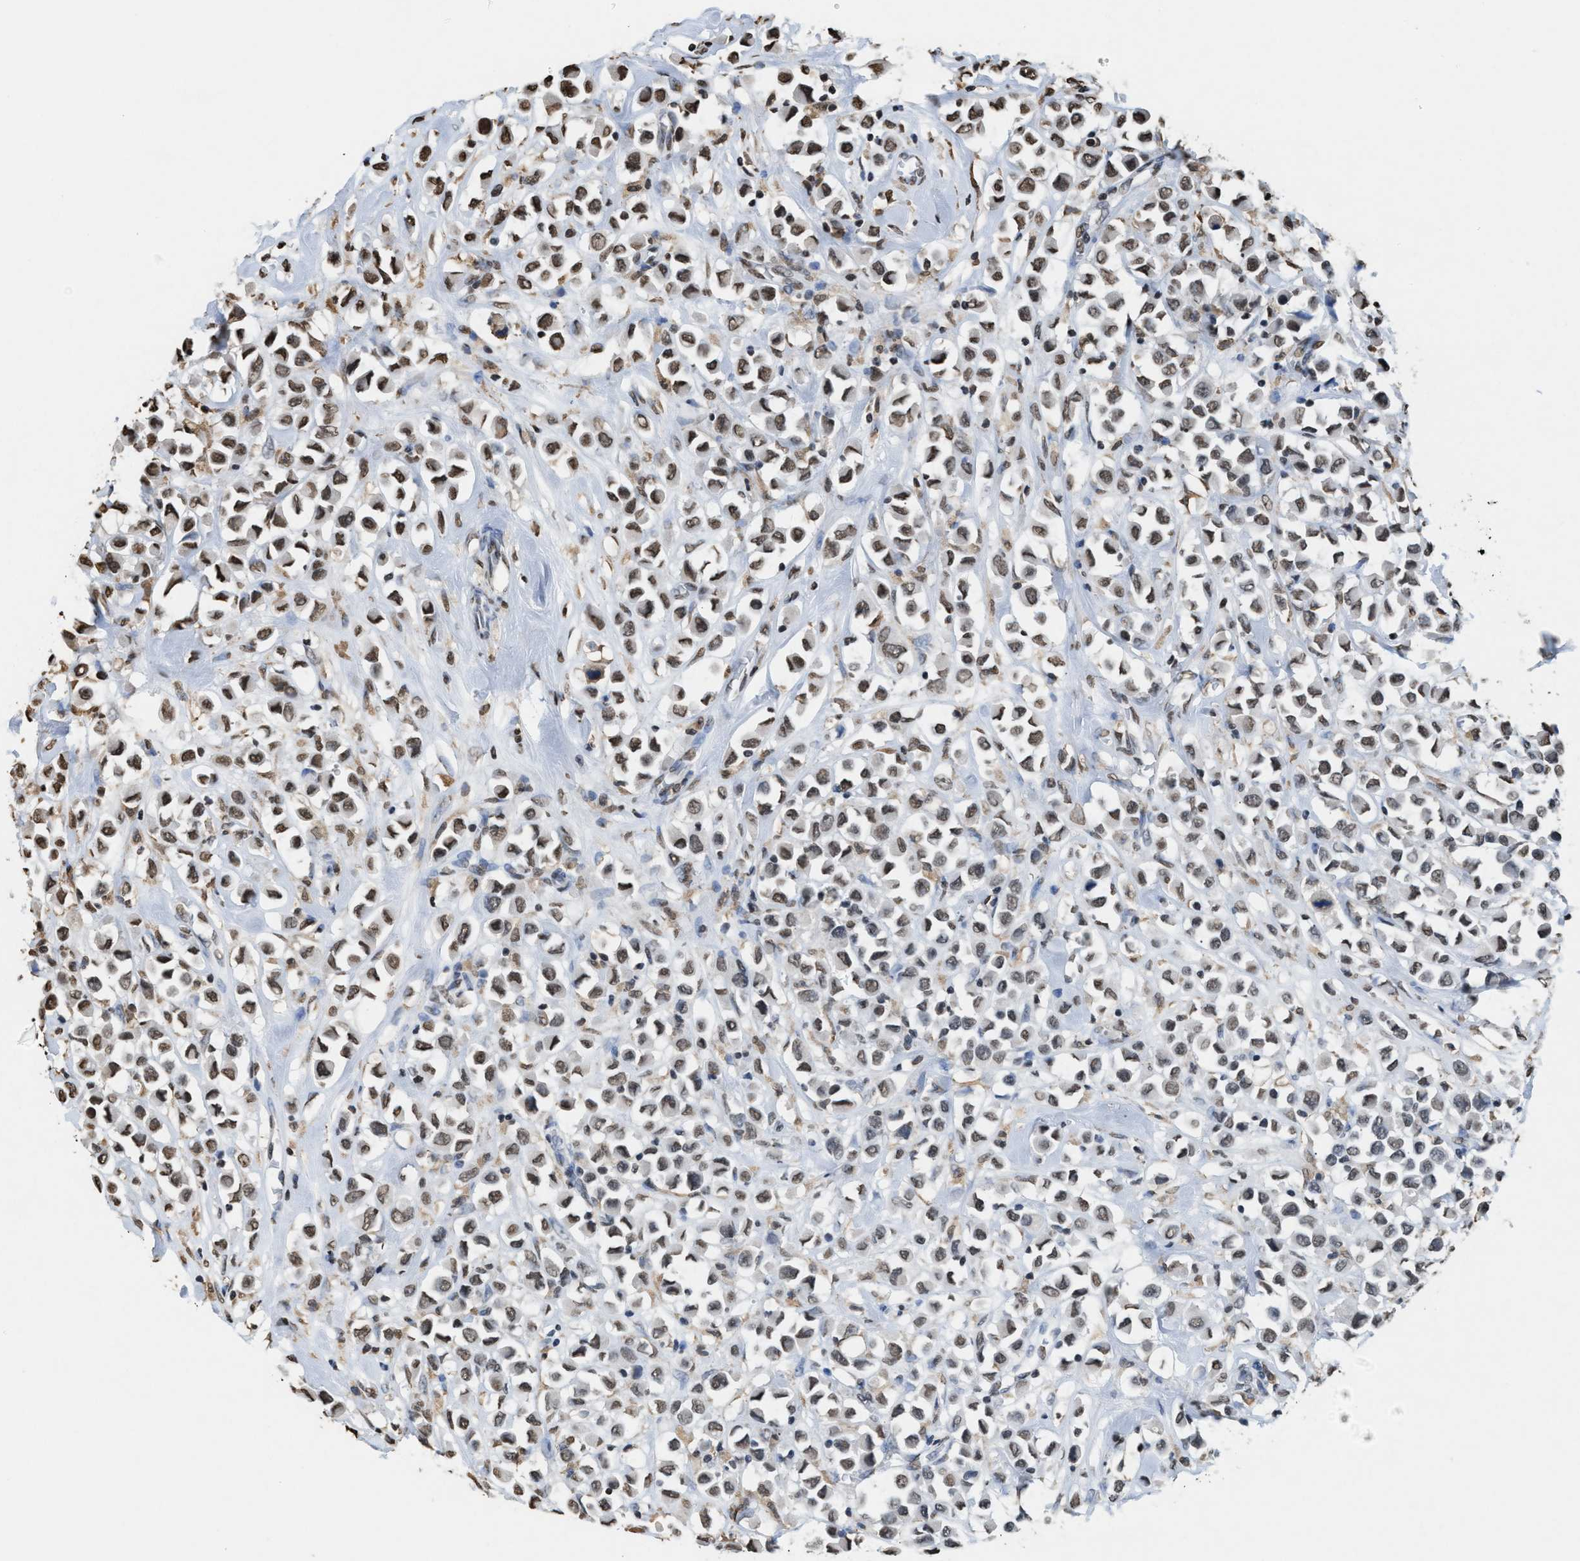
{"staining": {"intensity": "moderate", "quantity": "25%-75%", "location": "nuclear"}, "tissue": "breast cancer", "cell_type": "Tumor cells", "image_type": "cancer", "snomed": [{"axis": "morphology", "description": "Duct carcinoma"}, {"axis": "topography", "description": "Breast"}], "caption": "IHC of human invasive ductal carcinoma (breast) displays medium levels of moderate nuclear staining in about 25%-75% of tumor cells.", "gene": "NUP88", "patient": {"sex": "female", "age": 61}}